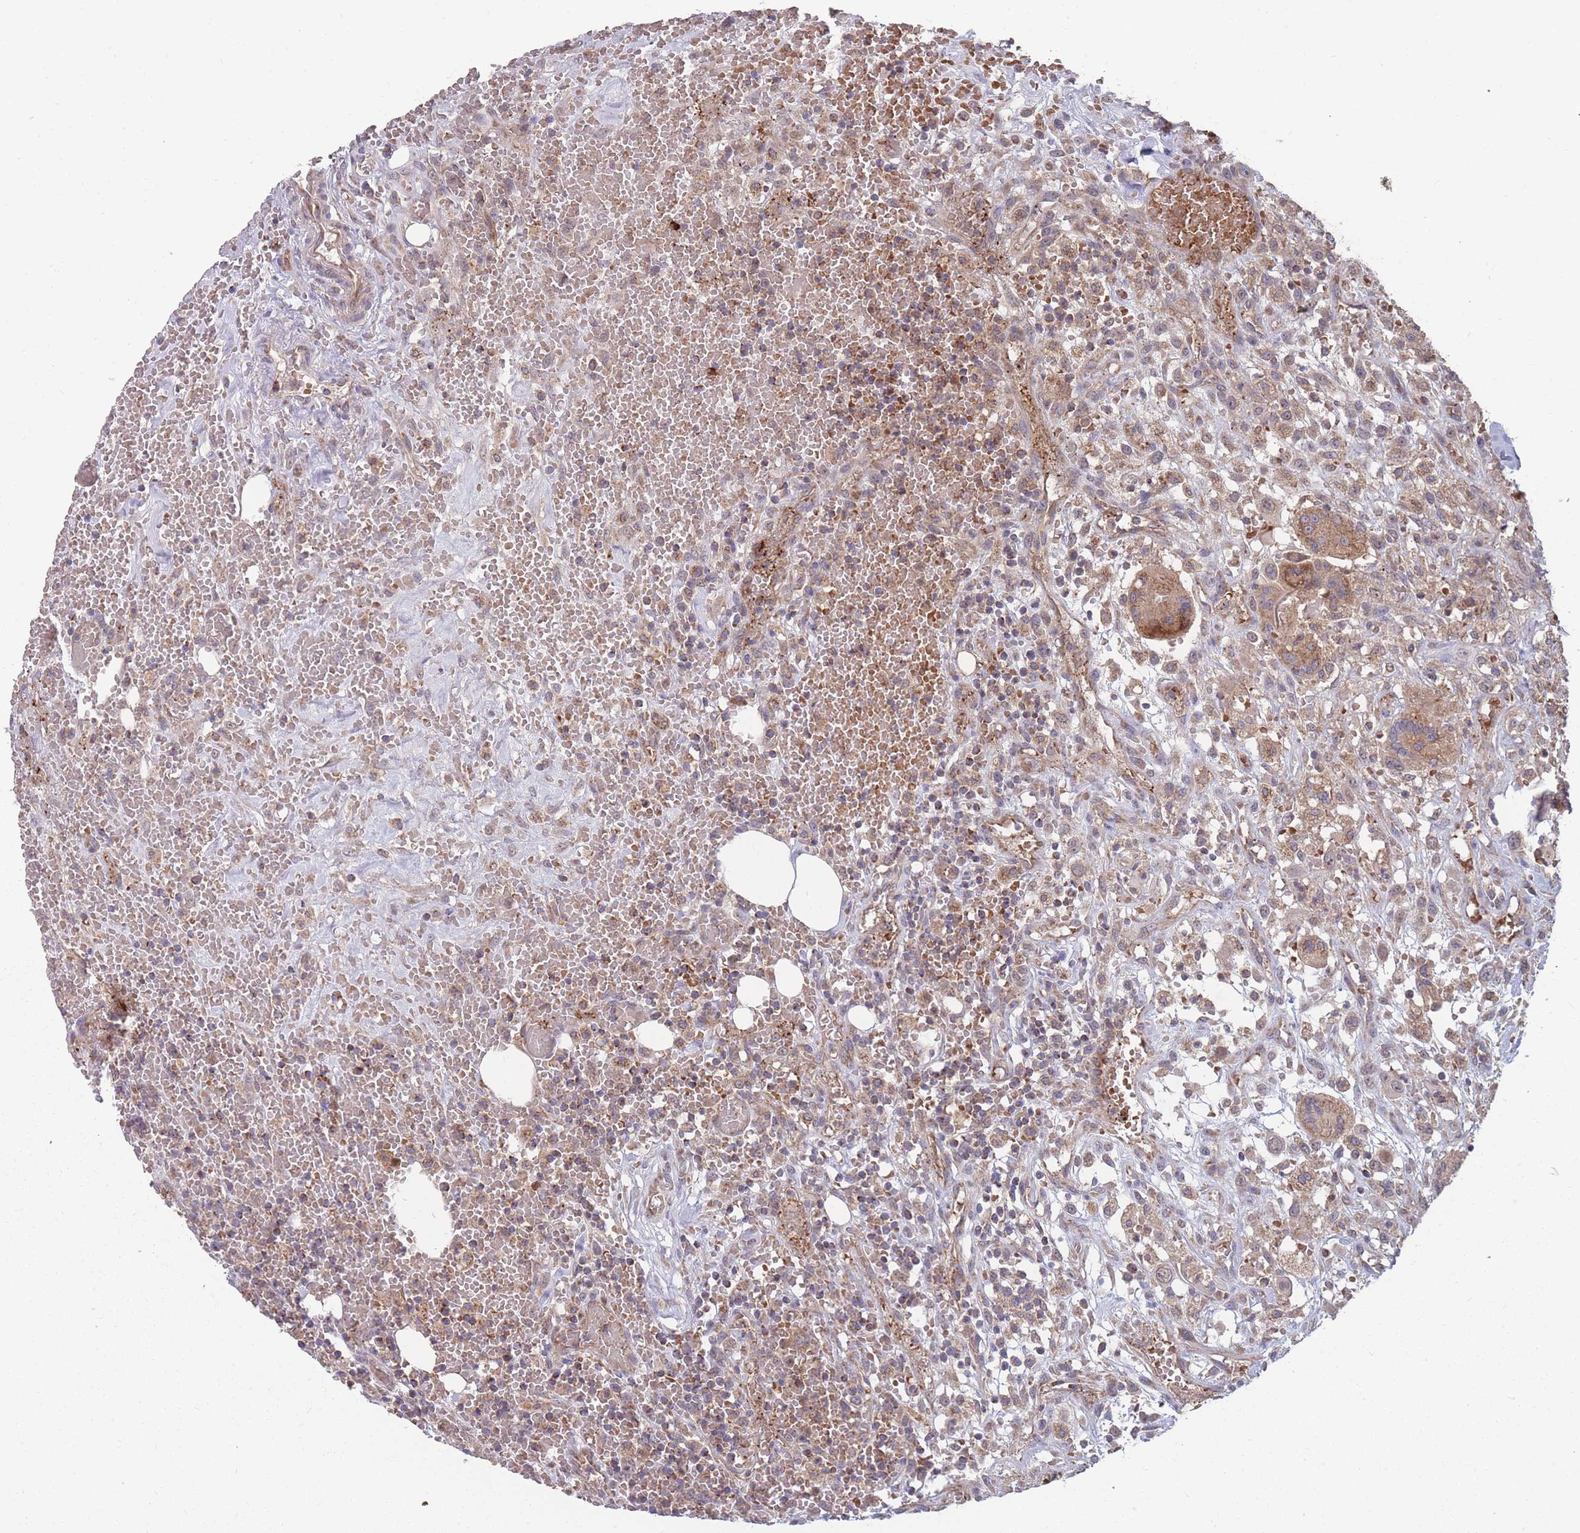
{"staining": {"intensity": "weak", "quantity": ">75%", "location": "cytoplasmic/membranous"}, "tissue": "head and neck cancer", "cell_type": "Tumor cells", "image_type": "cancer", "snomed": [{"axis": "morphology", "description": "Squamous cell carcinoma, NOS"}, {"axis": "topography", "description": "Head-Neck"}], "caption": "Protein expression analysis of head and neck cancer (squamous cell carcinoma) reveals weak cytoplasmic/membranous positivity in about >75% of tumor cells. (Stains: DAB in brown, nuclei in blue, Microscopy: brightfield microscopy at high magnification).", "gene": "SLC35B4", "patient": {"sex": "male", "age": 81}}